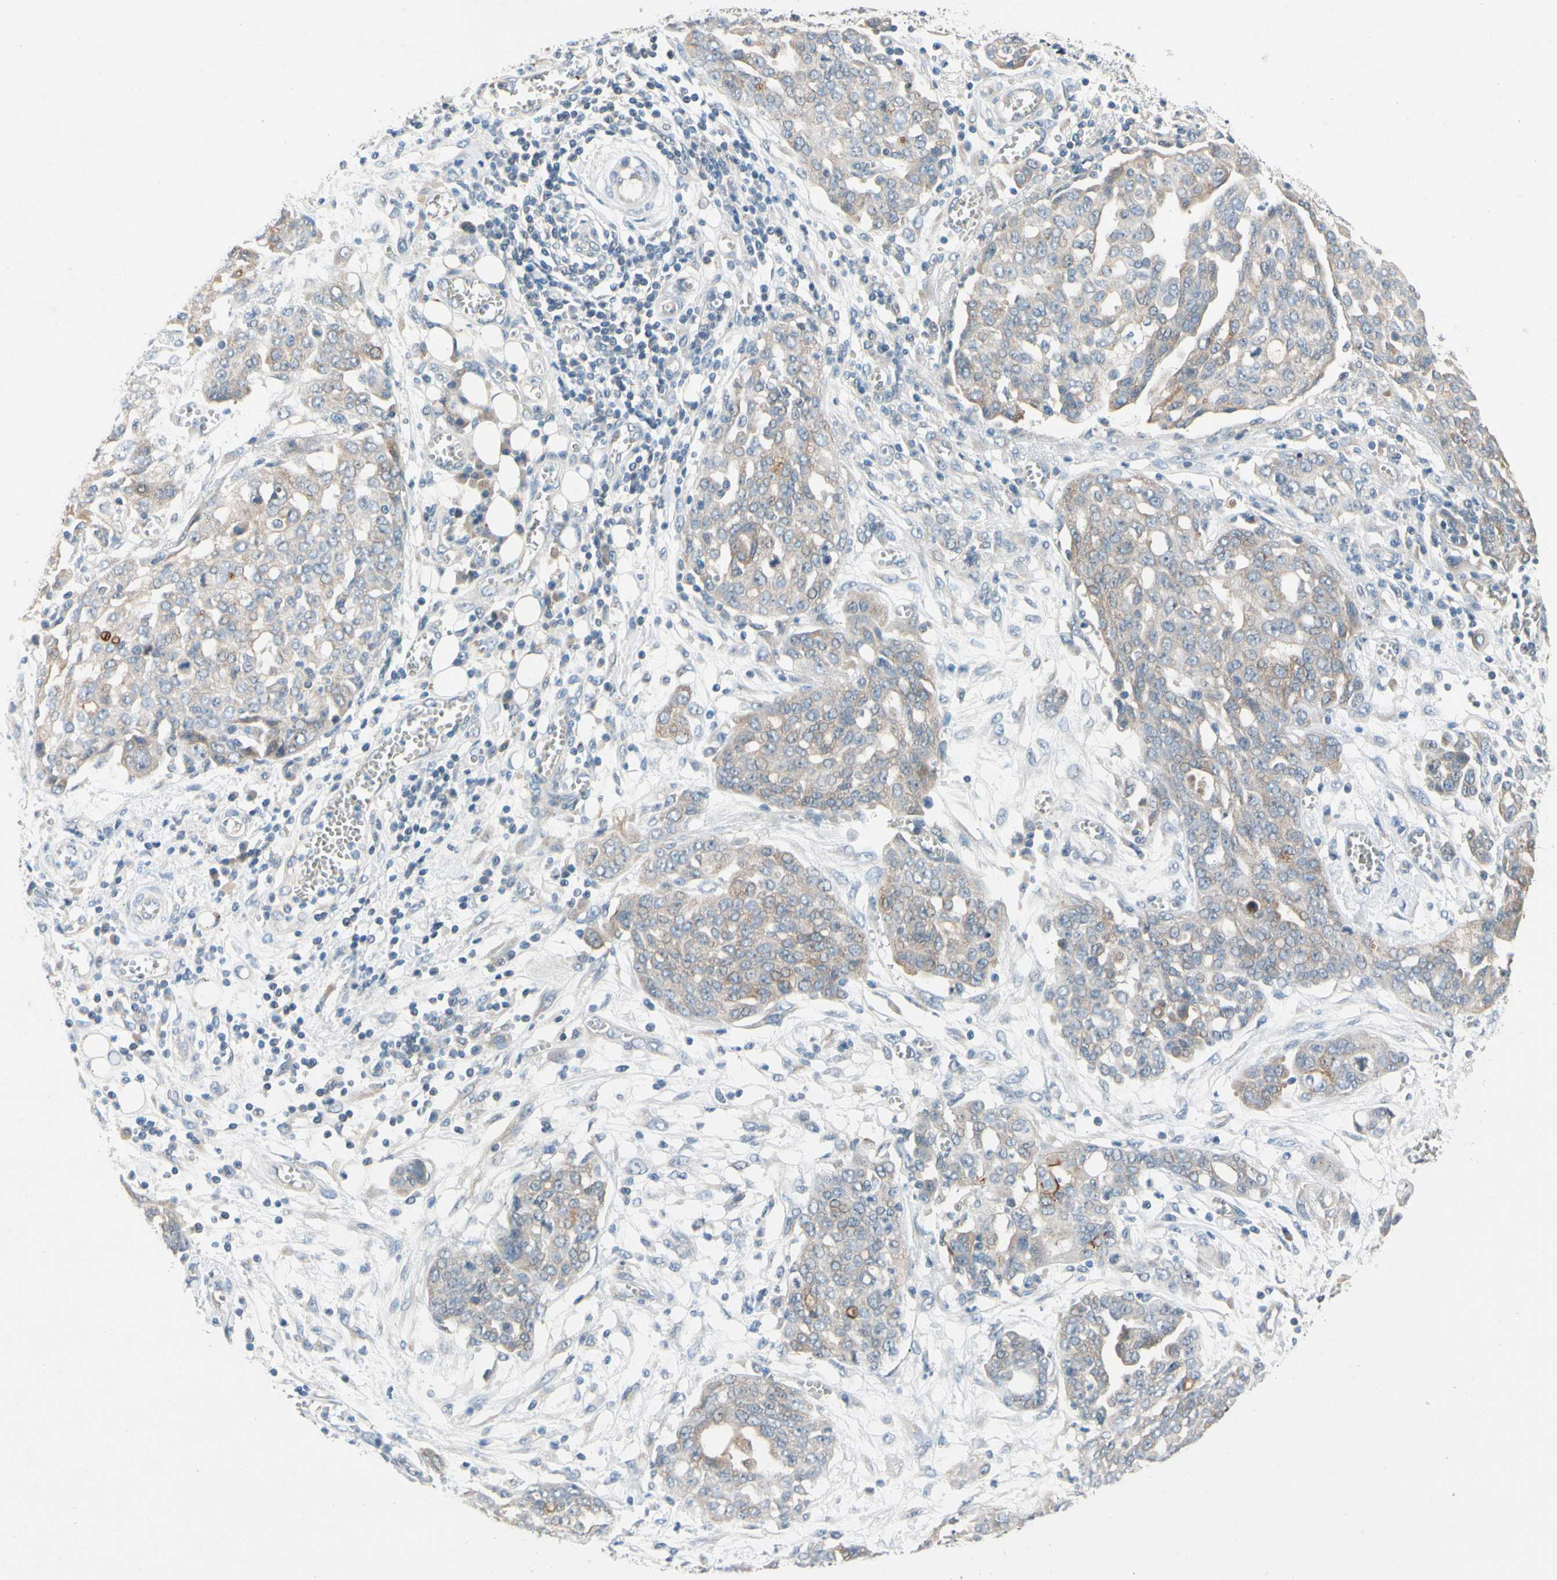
{"staining": {"intensity": "weak", "quantity": ">75%", "location": "cytoplasmic/membranous"}, "tissue": "ovarian cancer", "cell_type": "Tumor cells", "image_type": "cancer", "snomed": [{"axis": "morphology", "description": "Cystadenocarcinoma, serous, NOS"}, {"axis": "topography", "description": "Soft tissue"}, {"axis": "topography", "description": "Ovary"}], "caption": "Protein expression by immunohistochemistry exhibits weak cytoplasmic/membranous expression in approximately >75% of tumor cells in ovarian serous cystadenocarcinoma.", "gene": "SLC27A6", "patient": {"sex": "female", "age": 57}}